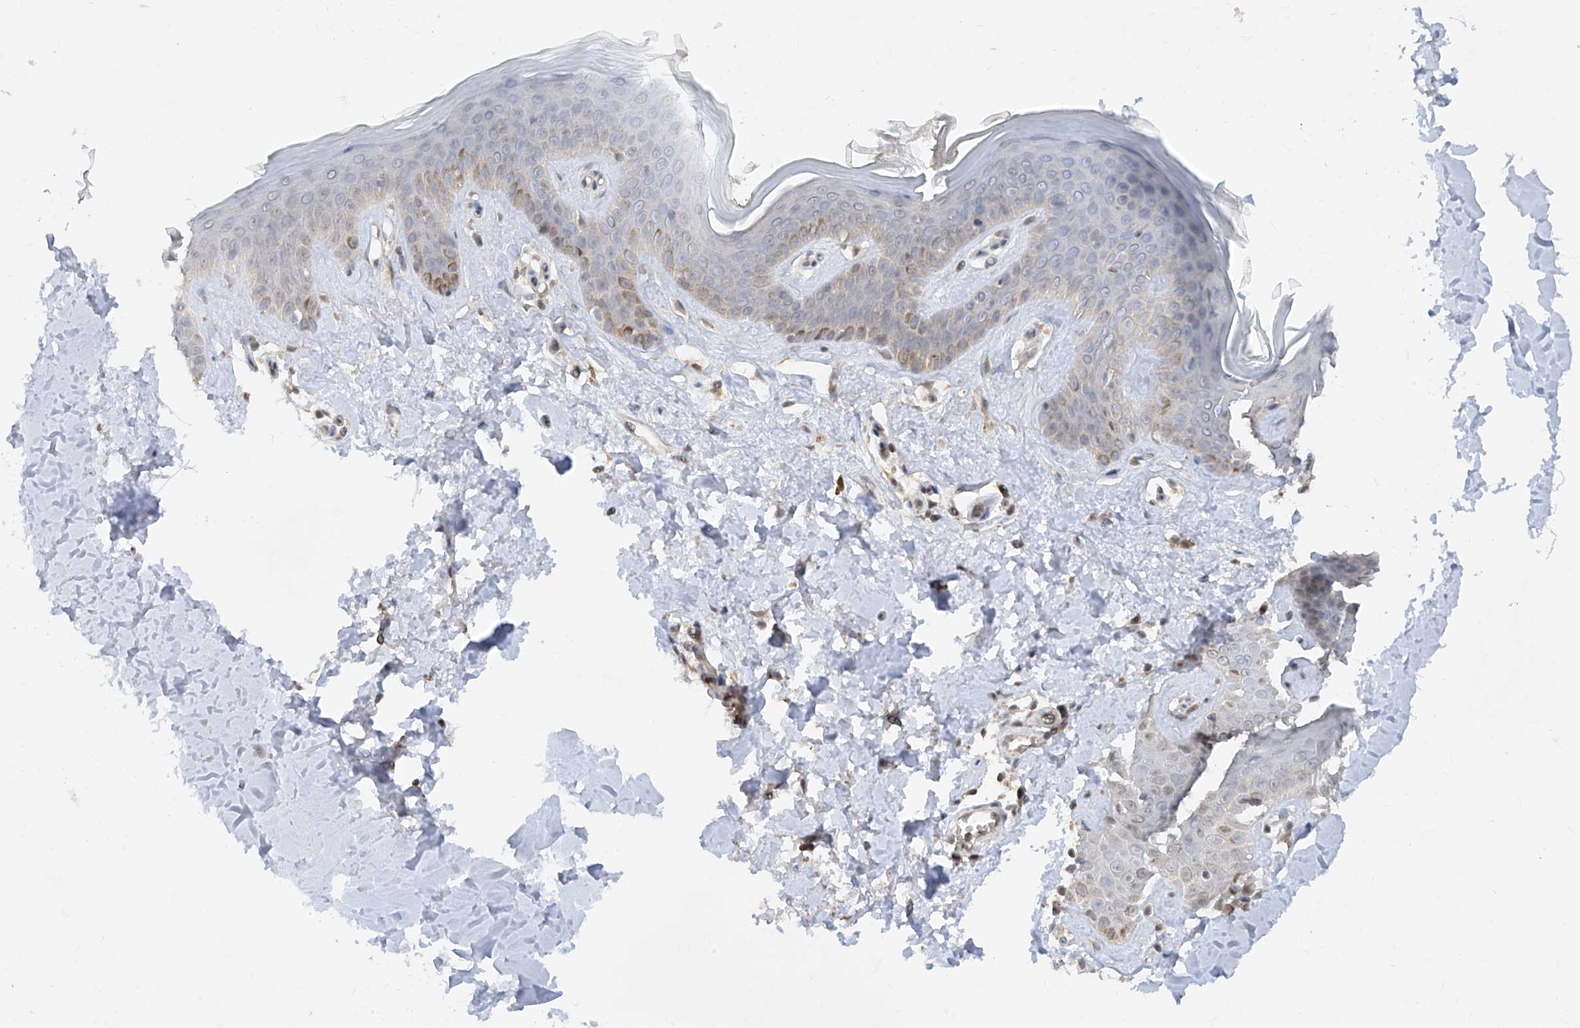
{"staining": {"intensity": "moderate", "quantity": ">75%", "location": "cytoplasmic/membranous"}, "tissue": "skin", "cell_type": "Fibroblasts", "image_type": "normal", "snomed": [{"axis": "morphology", "description": "Normal tissue, NOS"}, {"axis": "topography", "description": "Skin"}], "caption": "Protein expression analysis of unremarkable skin reveals moderate cytoplasmic/membranous staining in approximately >75% of fibroblasts. The protein is stained brown, and the nuclei are stained in blue (DAB (3,3'-diaminobenzidine) IHC with brightfield microscopy, high magnification).", "gene": "ZNF358", "patient": {"sex": "female", "age": 64}}